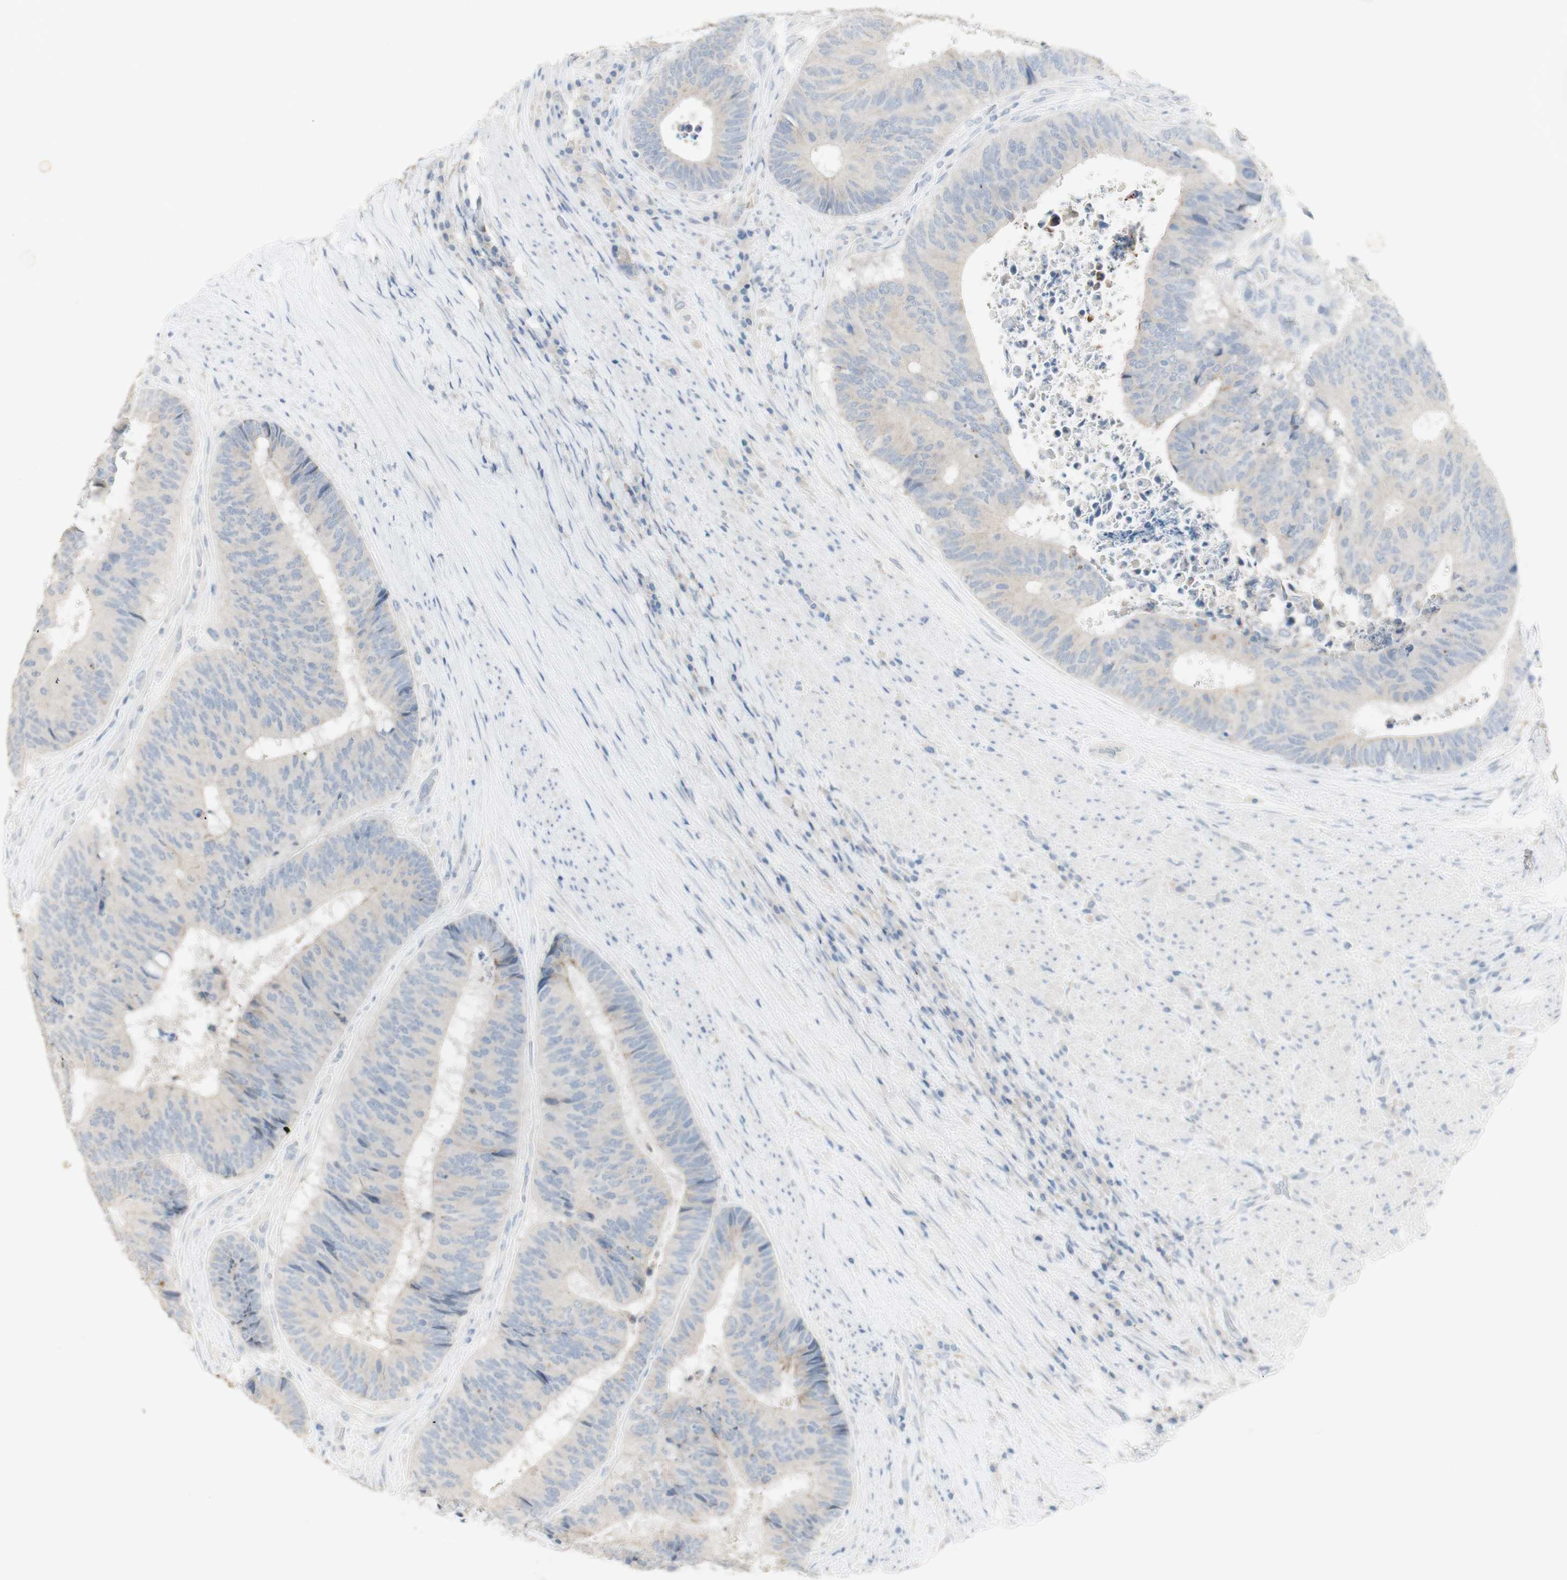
{"staining": {"intensity": "negative", "quantity": "none", "location": "none"}, "tissue": "colorectal cancer", "cell_type": "Tumor cells", "image_type": "cancer", "snomed": [{"axis": "morphology", "description": "Adenocarcinoma, NOS"}, {"axis": "topography", "description": "Rectum"}], "caption": "Tumor cells show no significant protein staining in colorectal cancer (adenocarcinoma).", "gene": "ART3", "patient": {"sex": "male", "age": 72}}